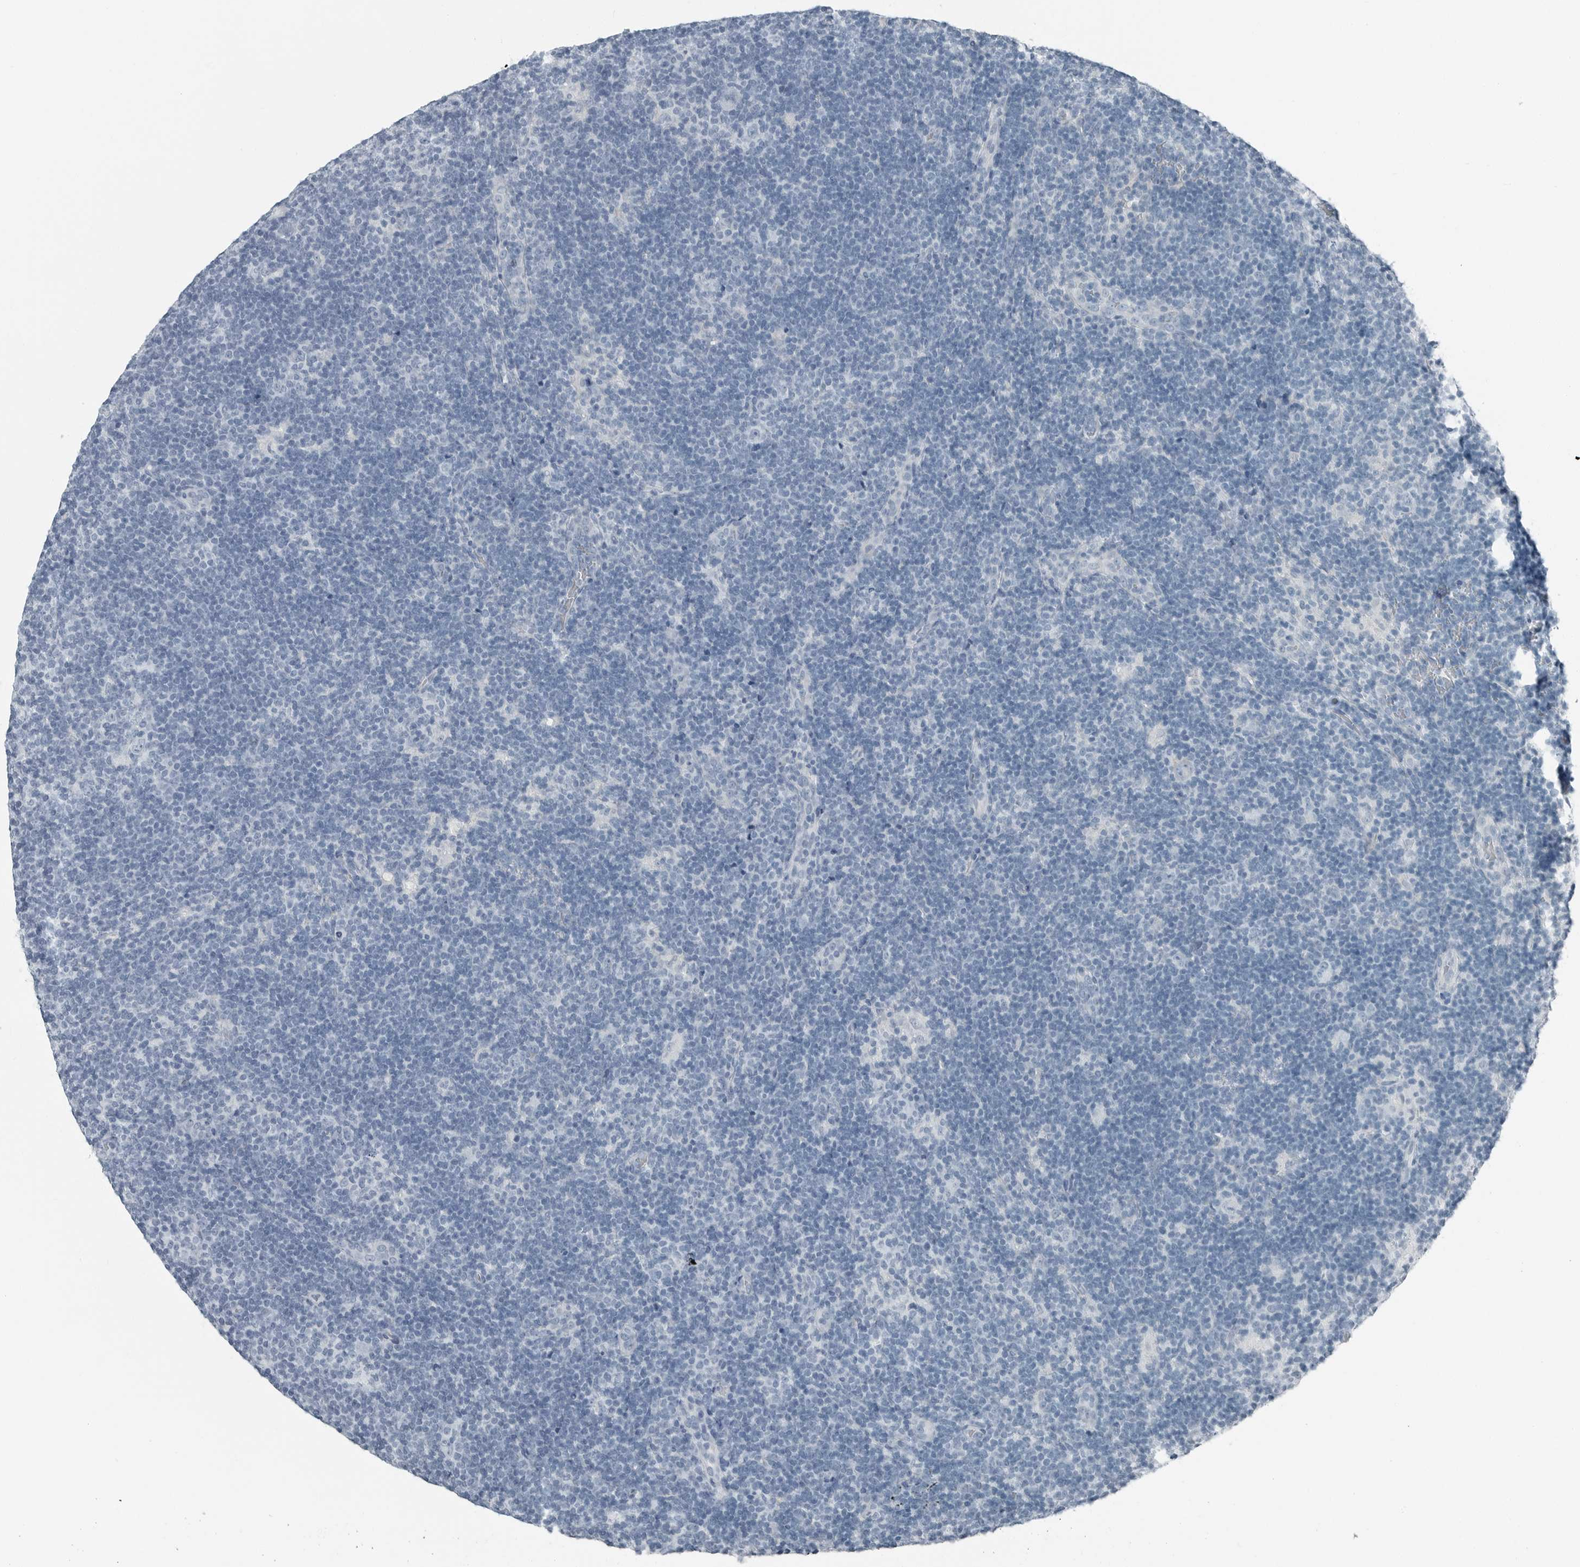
{"staining": {"intensity": "negative", "quantity": "none", "location": "none"}, "tissue": "lymphoma", "cell_type": "Tumor cells", "image_type": "cancer", "snomed": [{"axis": "morphology", "description": "Hodgkin's disease, NOS"}, {"axis": "topography", "description": "Lymph node"}], "caption": "Tumor cells are negative for protein expression in human lymphoma.", "gene": "ZPBP2", "patient": {"sex": "female", "age": 57}}